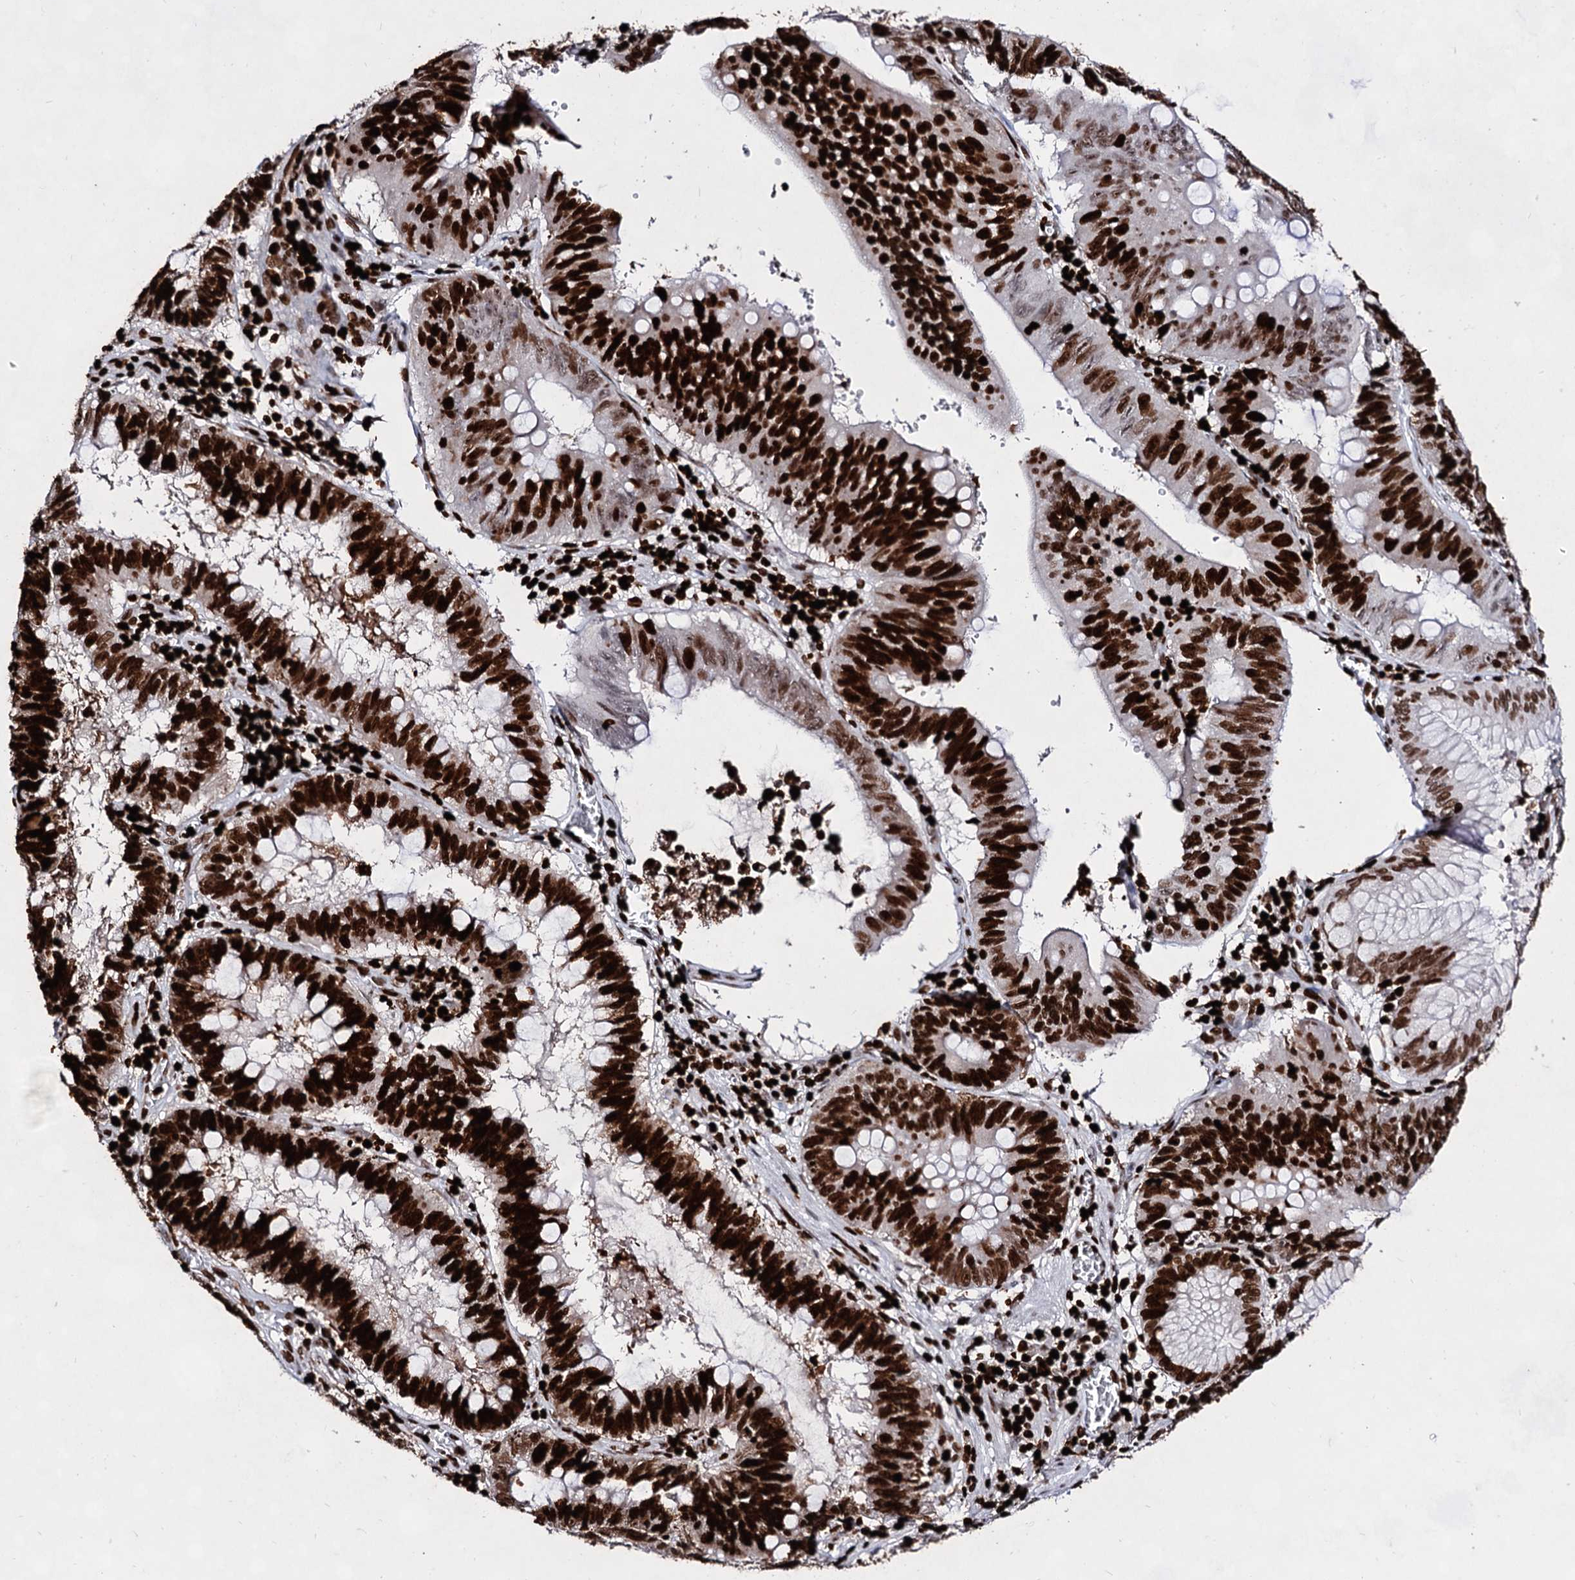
{"staining": {"intensity": "strong", "quantity": ">75%", "location": "nuclear"}, "tissue": "stomach cancer", "cell_type": "Tumor cells", "image_type": "cancer", "snomed": [{"axis": "morphology", "description": "Adenocarcinoma, NOS"}, {"axis": "topography", "description": "Stomach"}], "caption": "Immunohistochemistry micrograph of human adenocarcinoma (stomach) stained for a protein (brown), which exhibits high levels of strong nuclear expression in about >75% of tumor cells.", "gene": "HMGB2", "patient": {"sex": "male", "age": 59}}